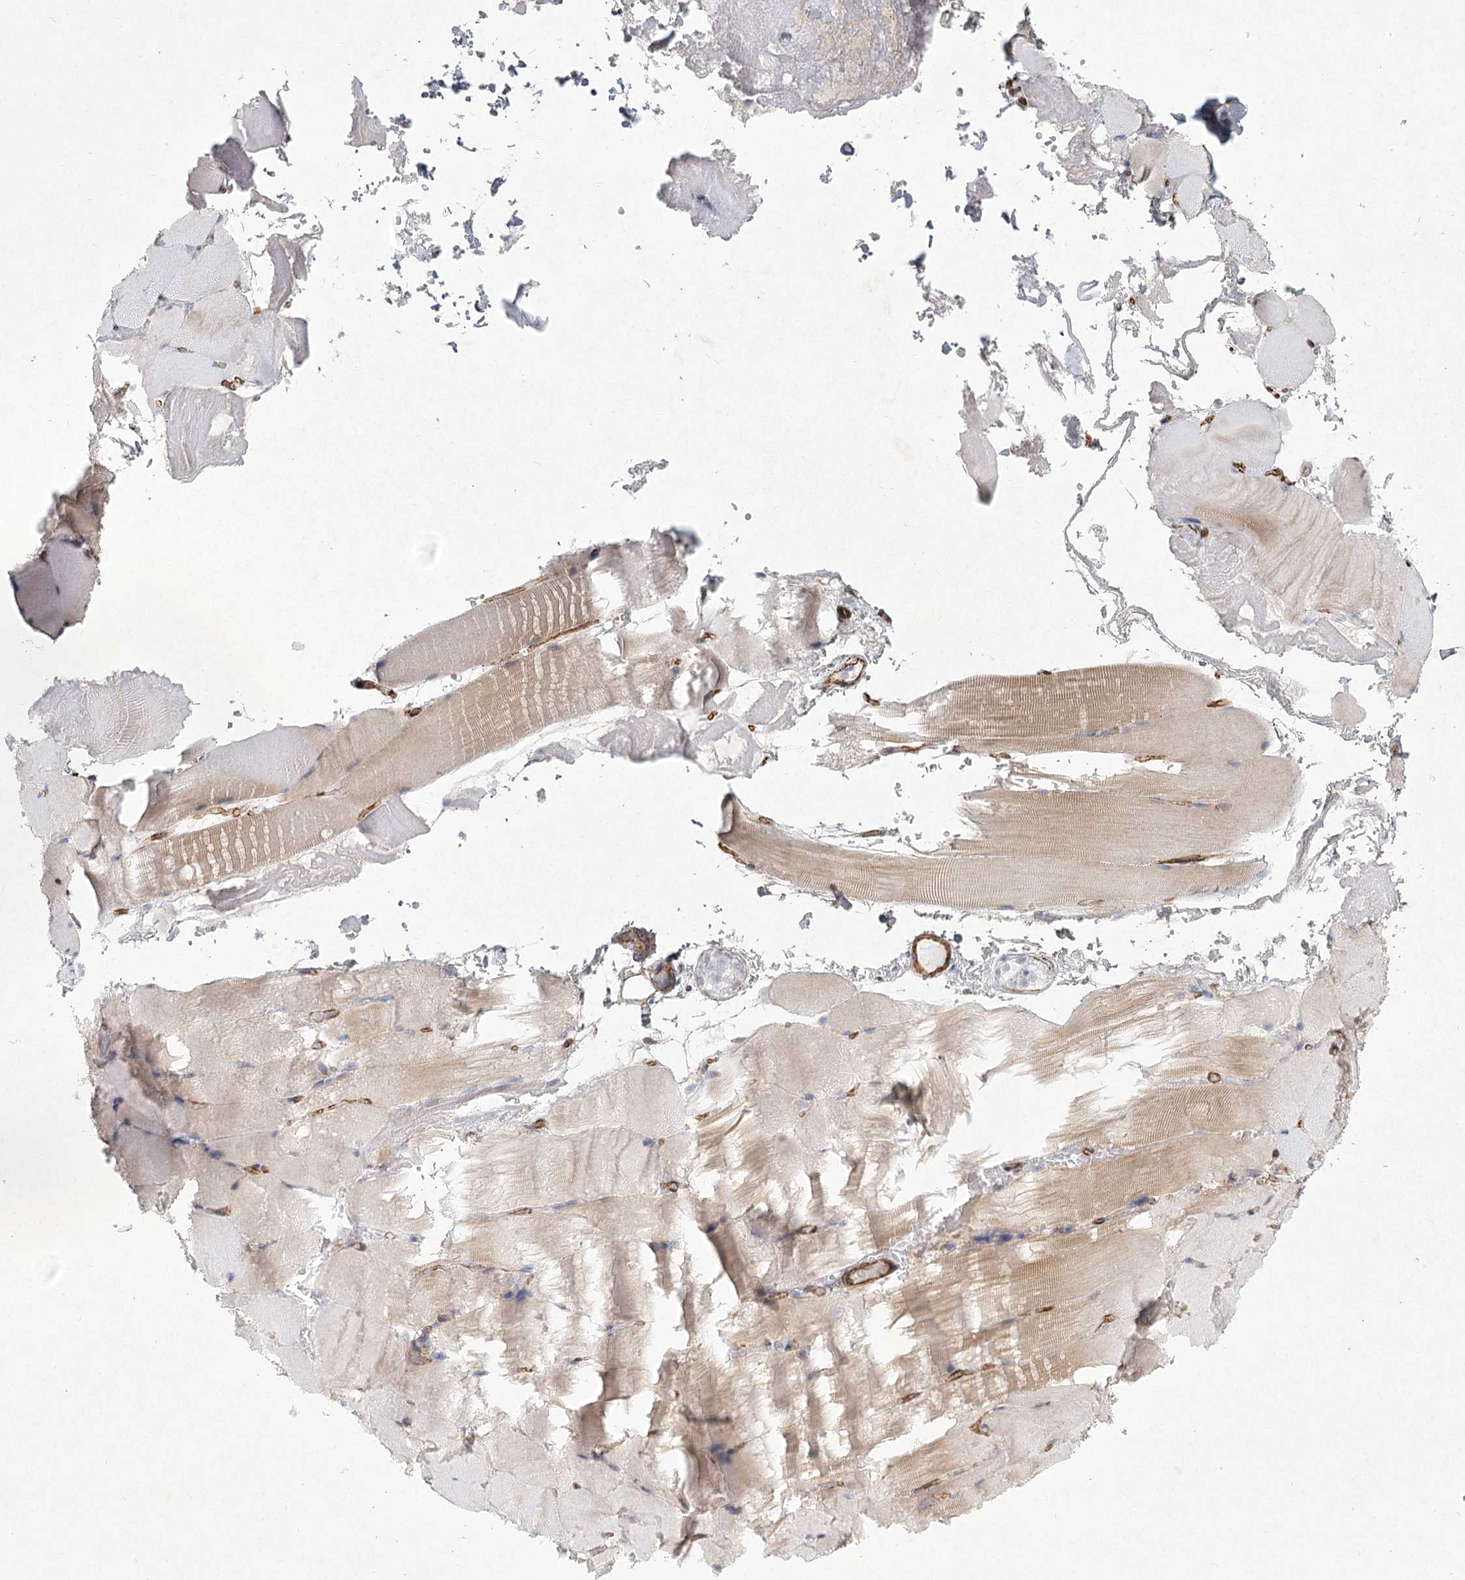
{"staining": {"intensity": "weak", "quantity": "25%-75%", "location": "cytoplasmic/membranous"}, "tissue": "skeletal muscle", "cell_type": "Myocytes", "image_type": "normal", "snomed": [{"axis": "morphology", "description": "Normal tissue, NOS"}, {"axis": "topography", "description": "Skeletal muscle"}, {"axis": "topography", "description": "Parathyroid gland"}], "caption": "Weak cytoplasmic/membranous protein positivity is seen in about 25%-75% of myocytes in skeletal muscle. (DAB IHC with brightfield microscopy, high magnification).", "gene": "MEPE", "patient": {"sex": "female", "age": 37}}